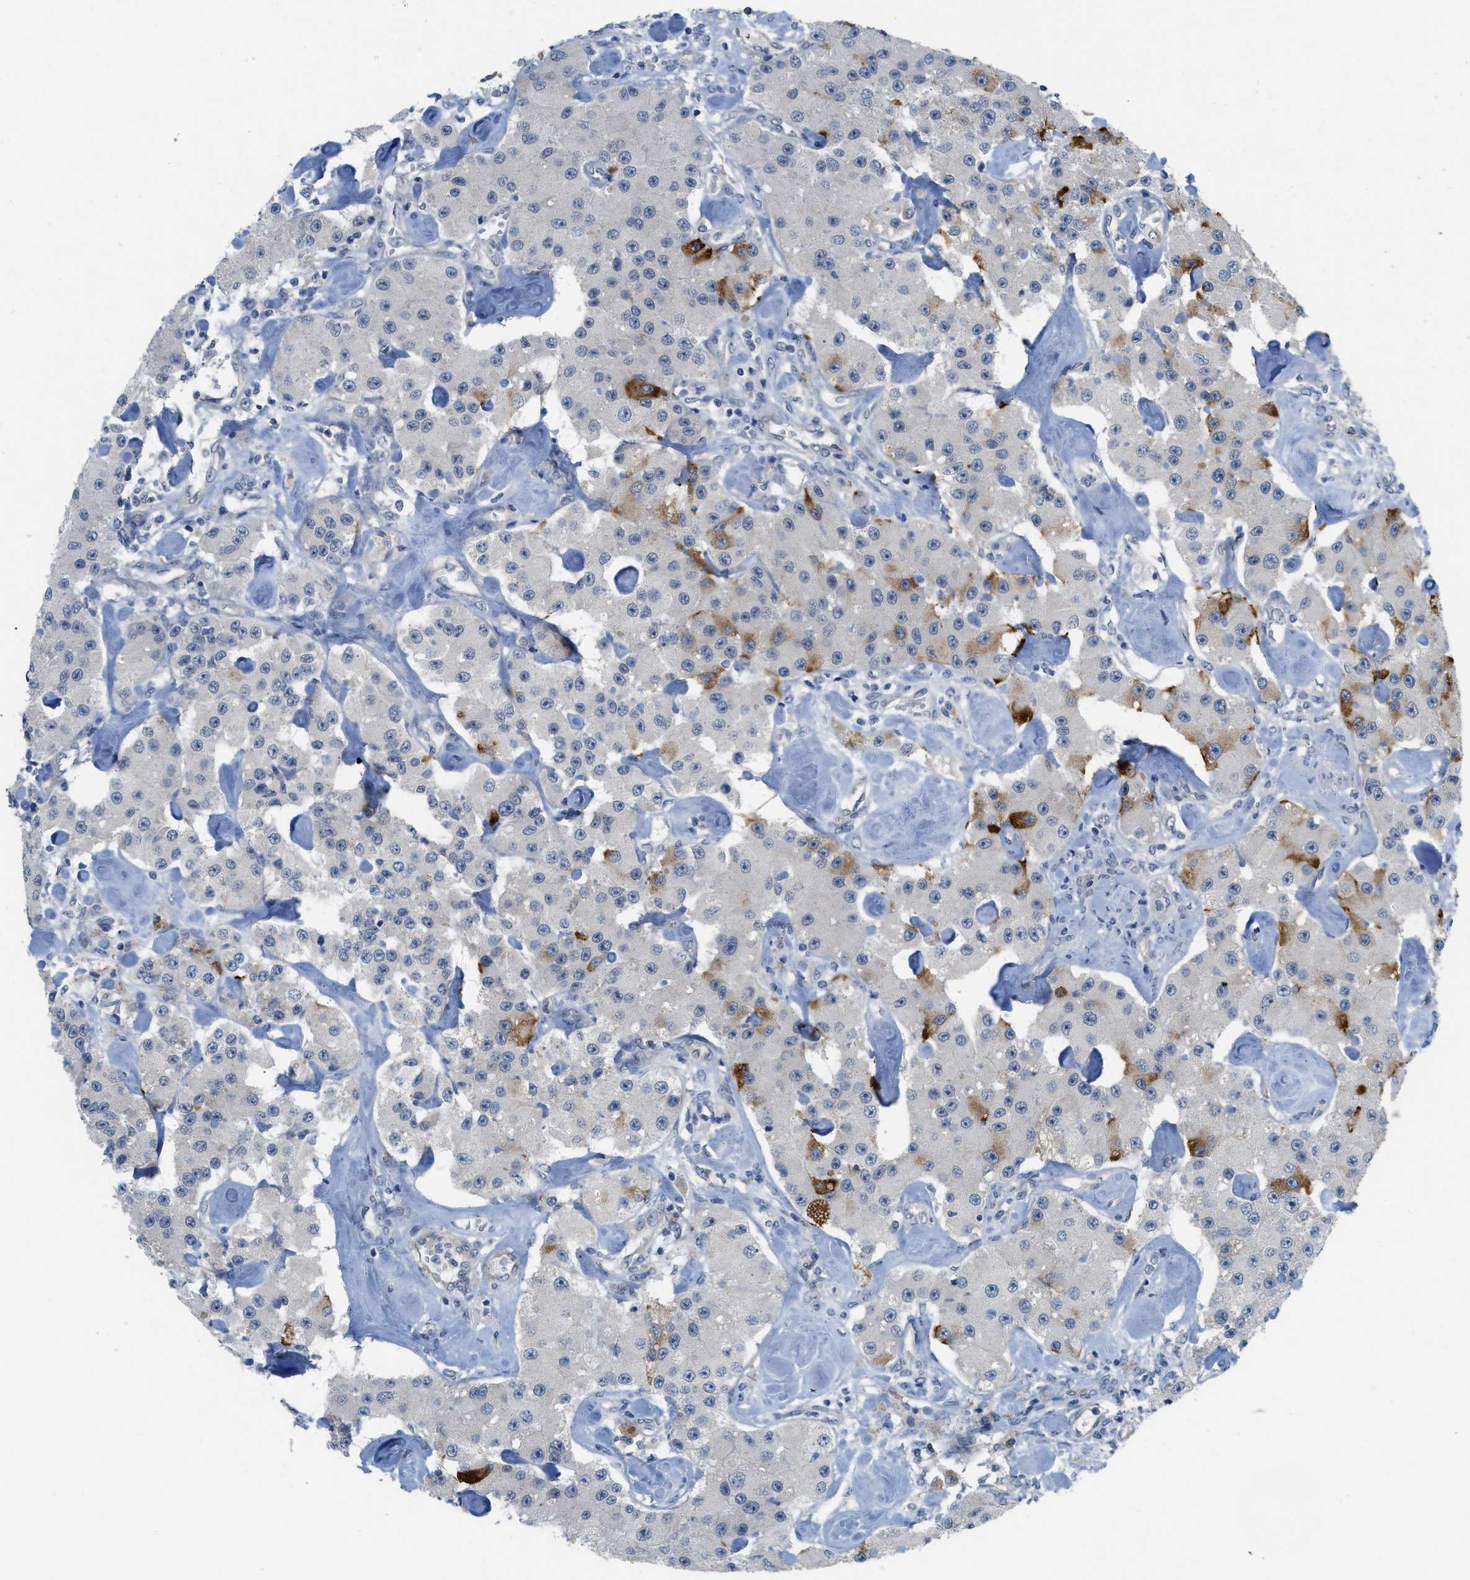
{"staining": {"intensity": "strong", "quantity": "<25%", "location": "cytoplasmic/membranous"}, "tissue": "carcinoid", "cell_type": "Tumor cells", "image_type": "cancer", "snomed": [{"axis": "morphology", "description": "Carcinoid, malignant, NOS"}, {"axis": "topography", "description": "Pancreas"}], "caption": "Immunohistochemical staining of human malignant carcinoid demonstrates medium levels of strong cytoplasmic/membranous expression in about <25% of tumor cells. (DAB (3,3'-diaminobenzidine) IHC with brightfield microscopy, high magnification).", "gene": "TNFAIP1", "patient": {"sex": "male", "age": 41}}